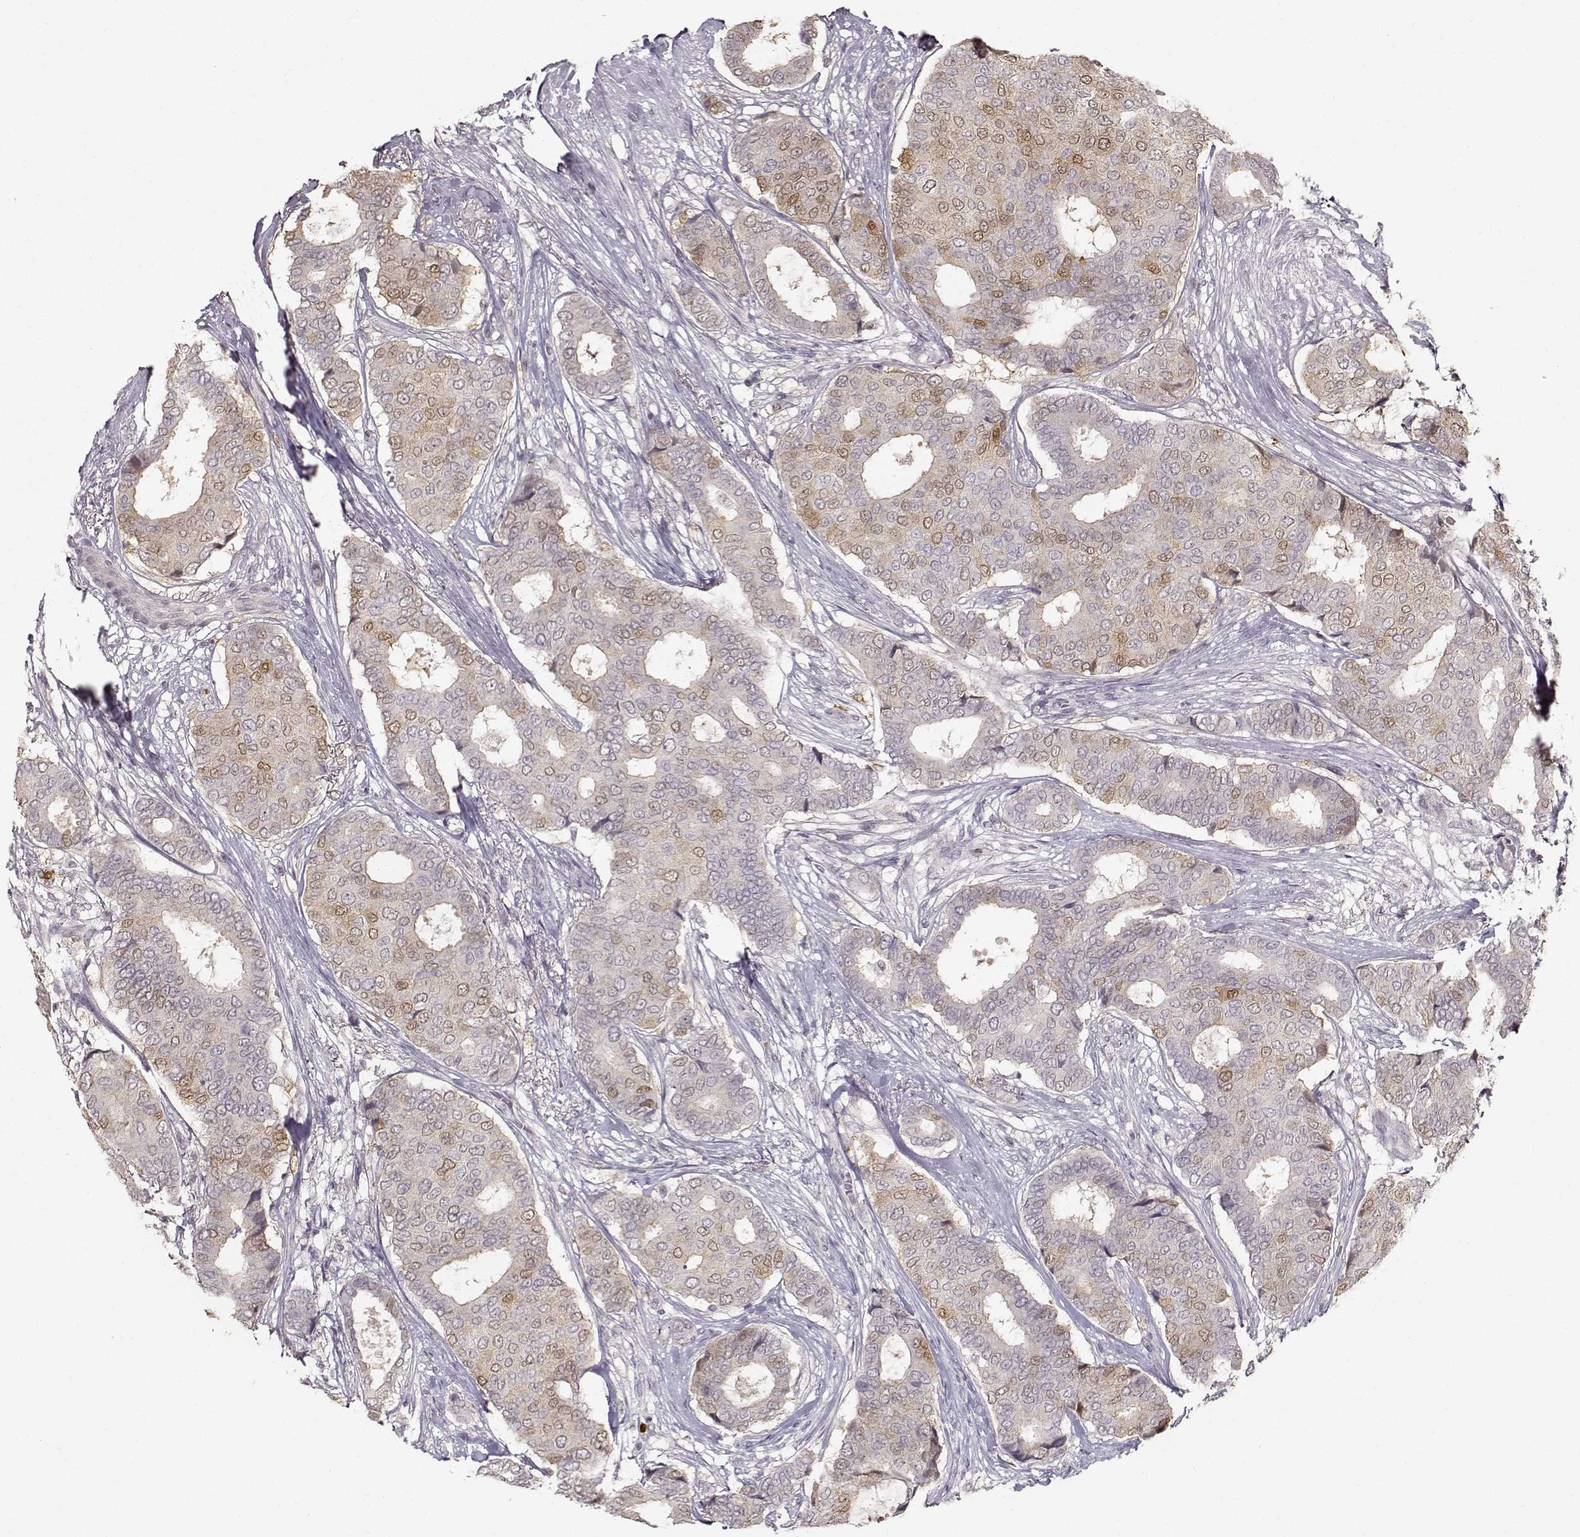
{"staining": {"intensity": "moderate", "quantity": "<25%", "location": "cytoplasmic/membranous,nuclear"}, "tissue": "breast cancer", "cell_type": "Tumor cells", "image_type": "cancer", "snomed": [{"axis": "morphology", "description": "Duct carcinoma"}, {"axis": "topography", "description": "Breast"}], "caption": "The image displays staining of breast cancer, revealing moderate cytoplasmic/membranous and nuclear protein positivity (brown color) within tumor cells. The staining was performed using DAB to visualize the protein expression in brown, while the nuclei were stained in blue with hematoxylin (Magnification: 20x).", "gene": "S100B", "patient": {"sex": "female", "age": 75}}